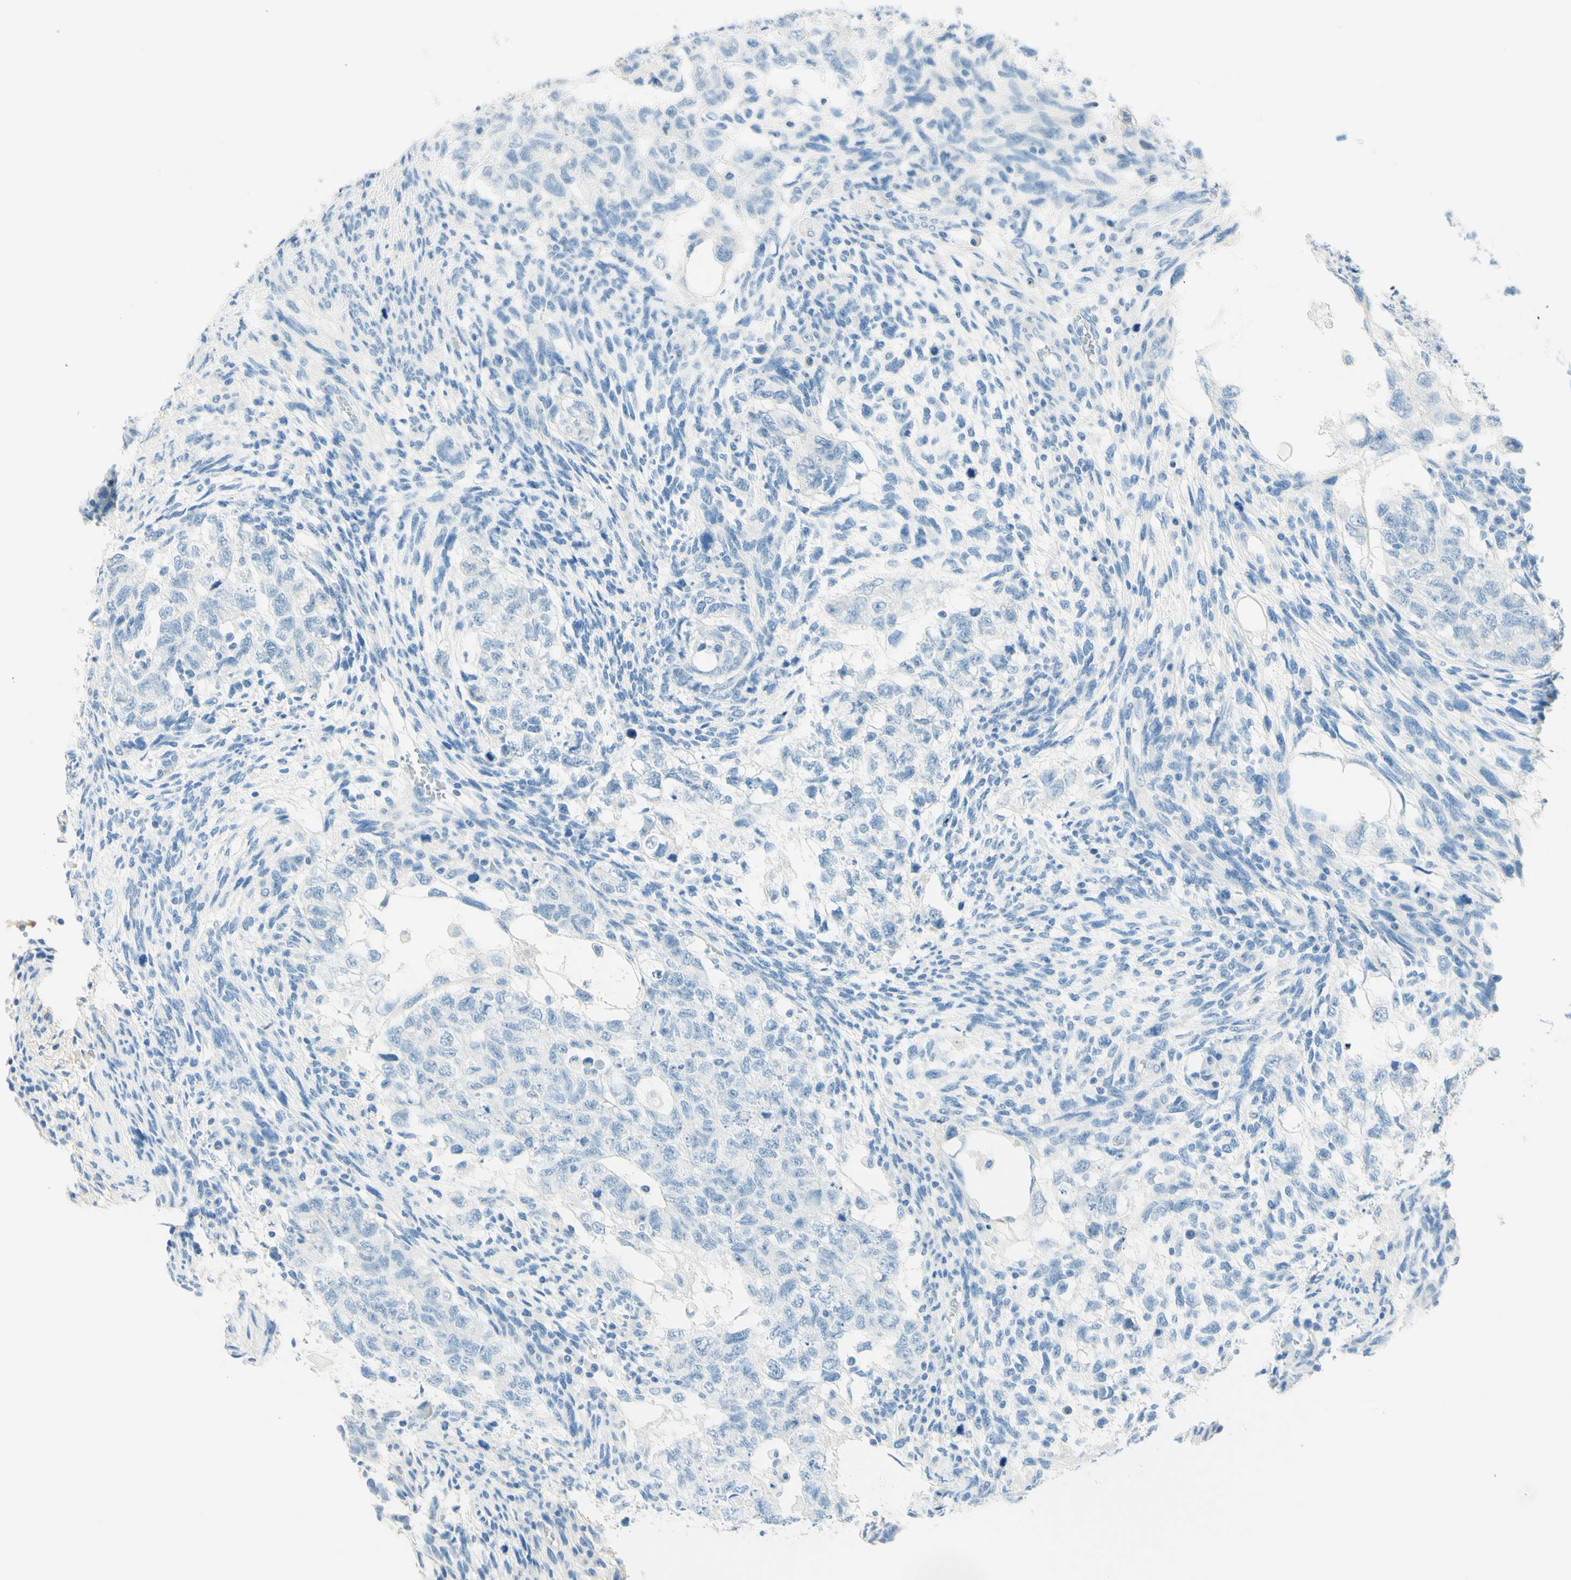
{"staining": {"intensity": "negative", "quantity": "none", "location": "none"}, "tissue": "testis cancer", "cell_type": "Tumor cells", "image_type": "cancer", "snomed": [{"axis": "morphology", "description": "Normal tissue, NOS"}, {"axis": "morphology", "description": "Carcinoma, Embryonal, NOS"}, {"axis": "topography", "description": "Testis"}], "caption": "Testis cancer (embryonal carcinoma) was stained to show a protein in brown. There is no significant positivity in tumor cells.", "gene": "TMEM132D", "patient": {"sex": "male", "age": 36}}